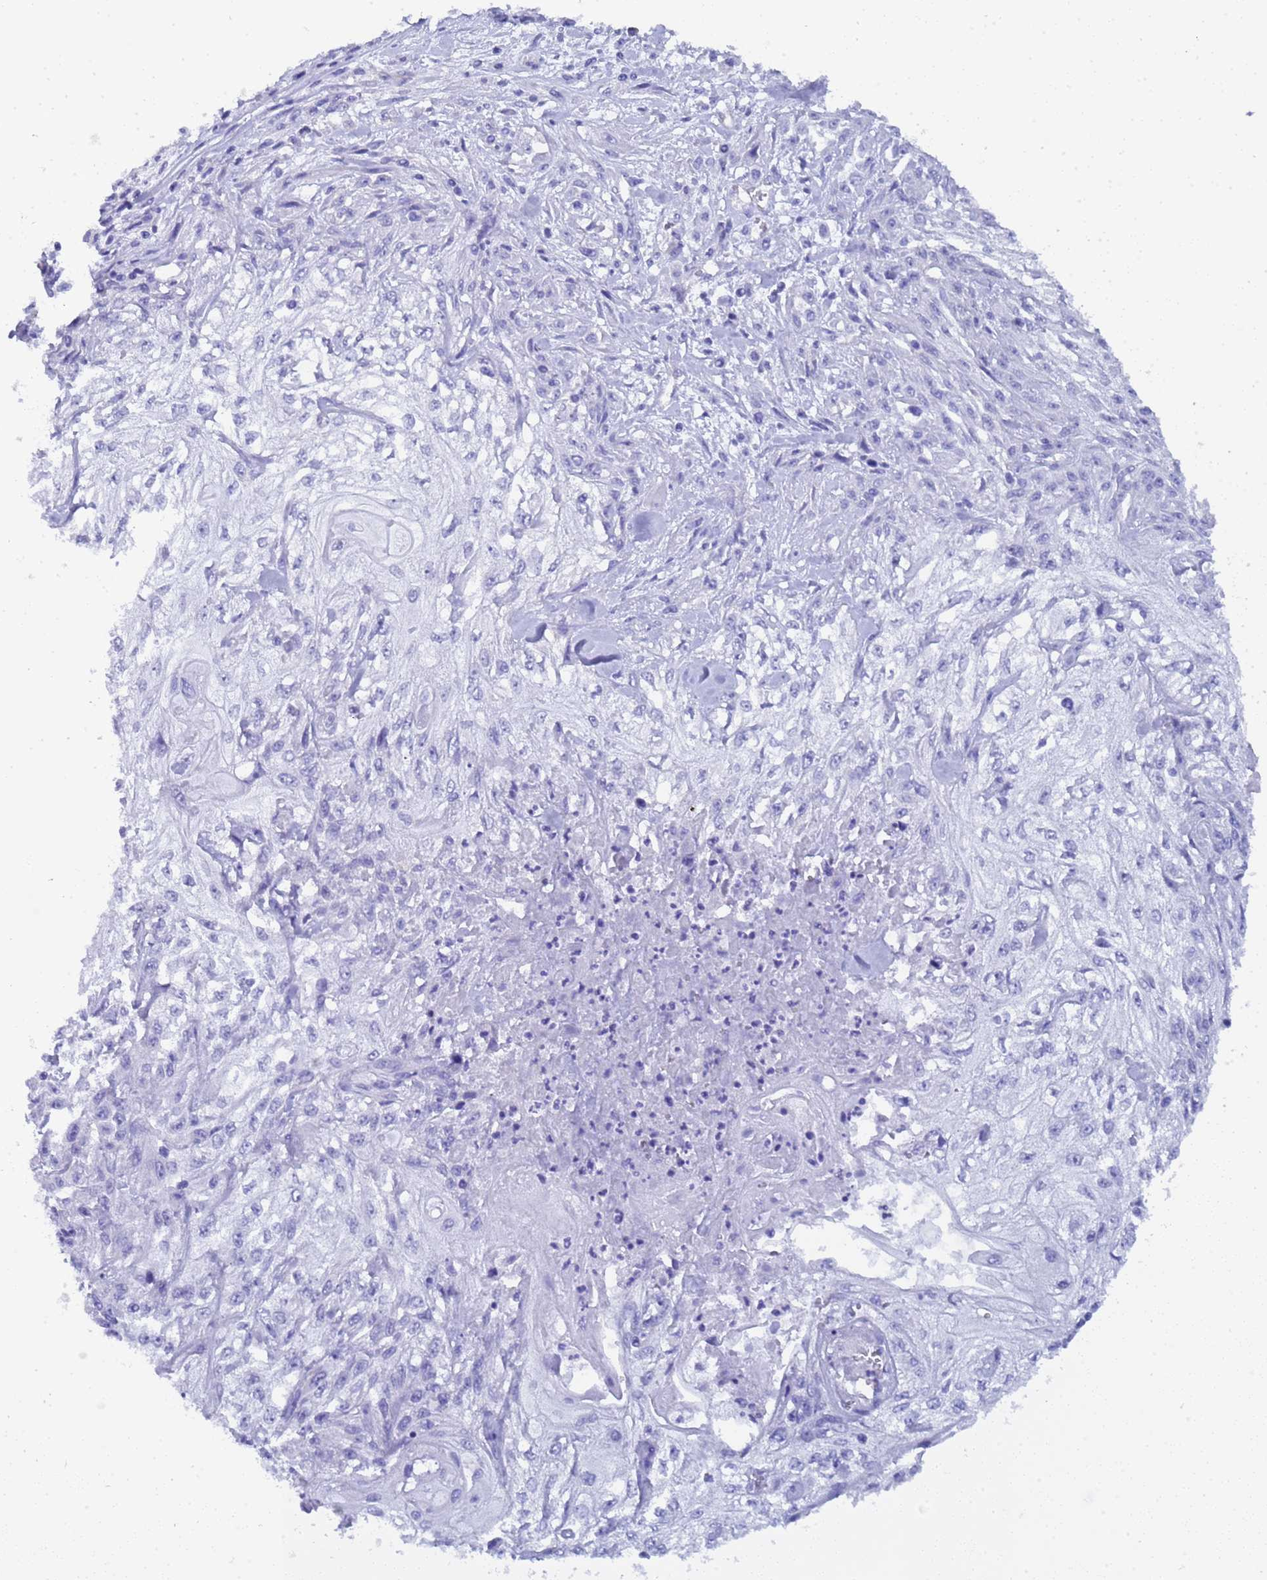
{"staining": {"intensity": "negative", "quantity": "none", "location": "none"}, "tissue": "skin cancer", "cell_type": "Tumor cells", "image_type": "cancer", "snomed": [{"axis": "morphology", "description": "Squamous cell carcinoma, NOS"}, {"axis": "morphology", "description": "Squamous cell carcinoma, metastatic, NOS"}, {"axis": "topography", "description": "Skin"}, {"axis": "topography", "description": "Lymph node"}], "caption": "This is an immunohistochemistry (IHC) image of human skin cancer. There is no positivity in tumor cells.", "gene": "CTRC", "patient": {"sex": "male", "age": 75}}